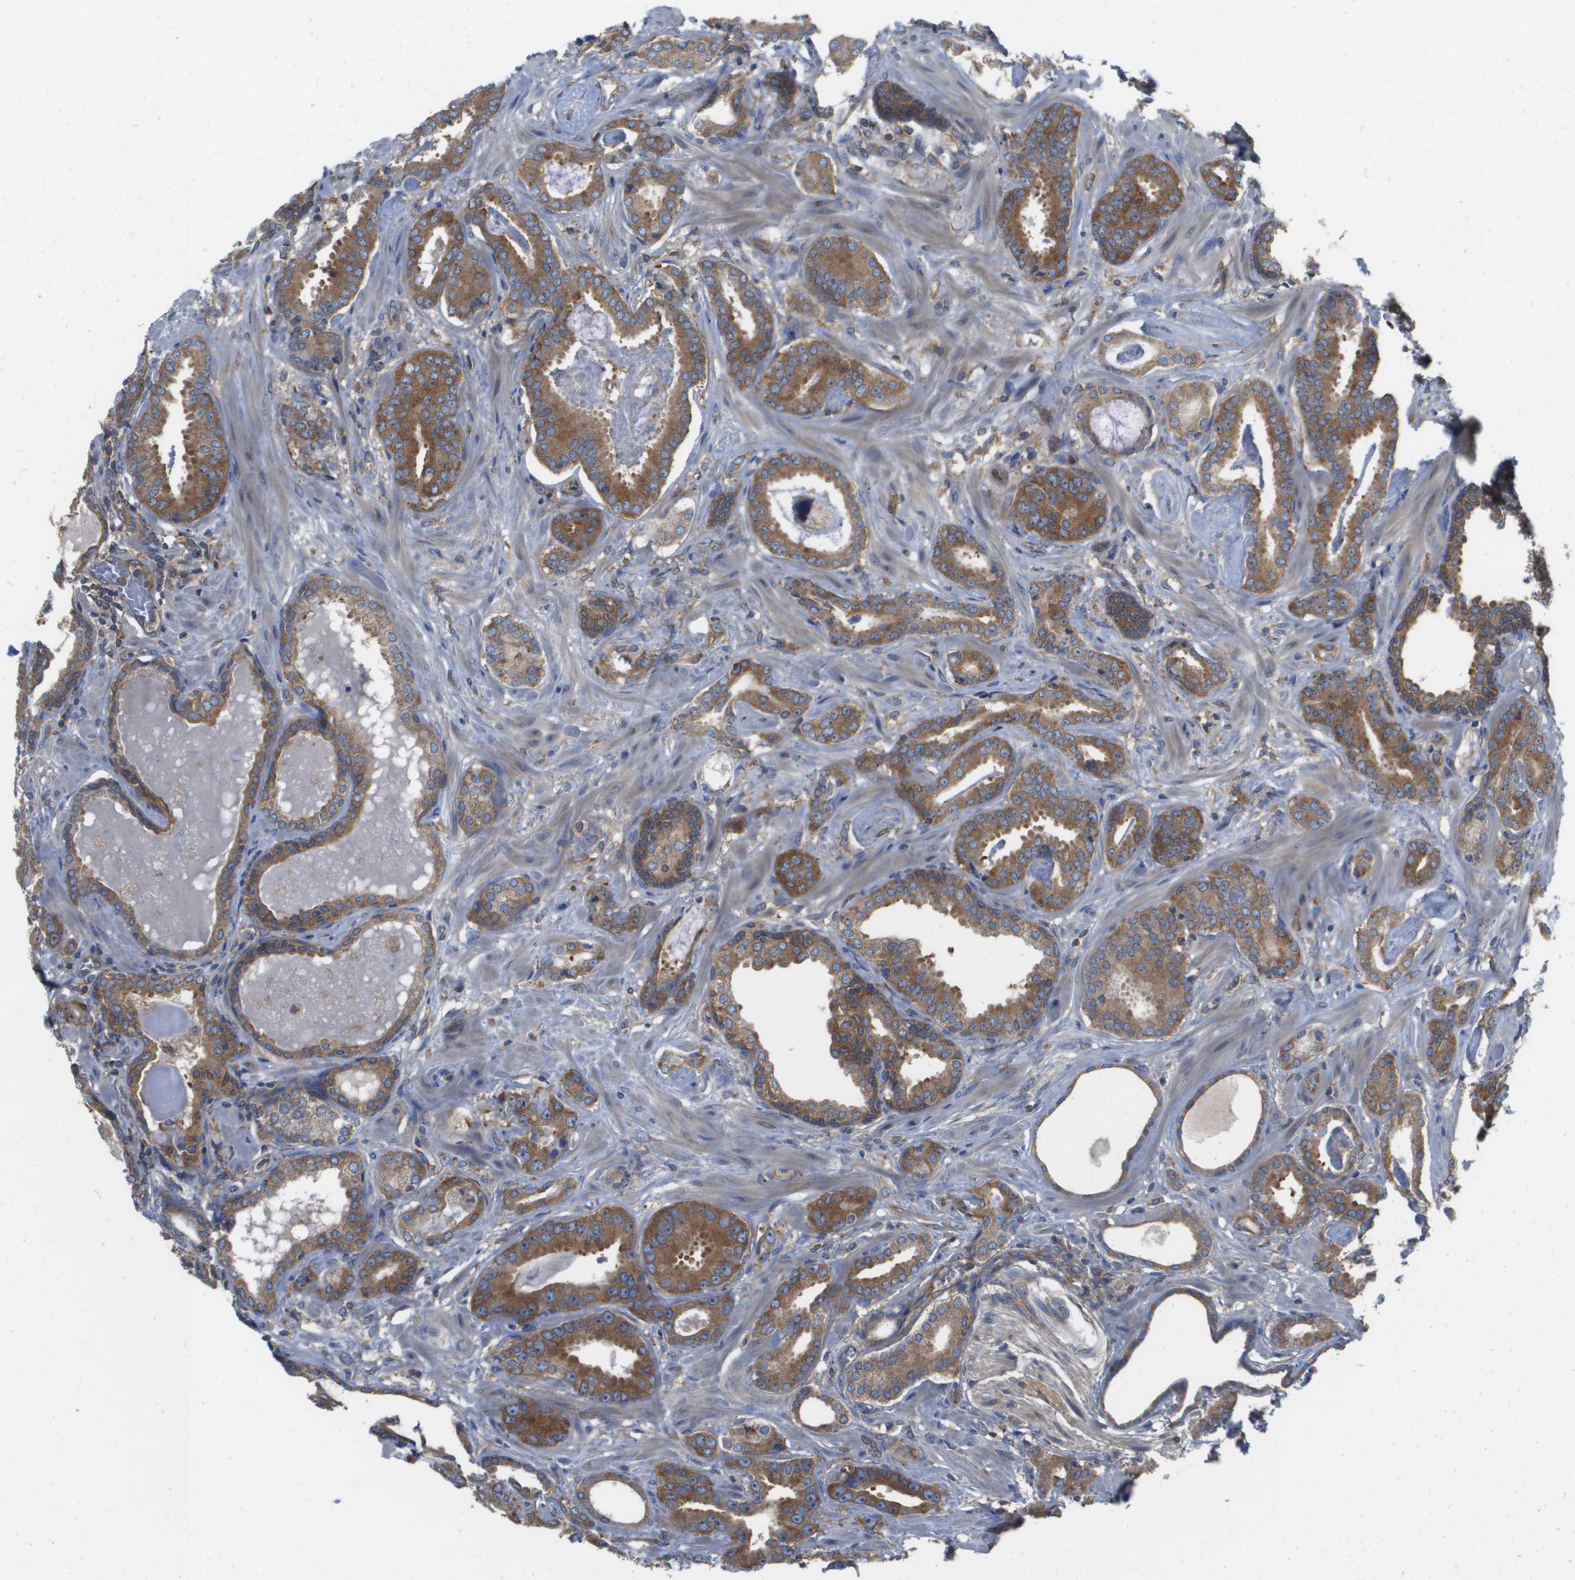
{"staining": {"intensity": "strong", "quantity": ">75%", "location": "cytoplasmic/membranous"}, "tissue": "prostate cancer", "cell_type": "Tumor cells", "image_type": "cancer", "snomed": [{"axis": "morphology", "description": "Adenocarcinoma, Low grade"}, {"axis": "topography", "description": "Prostate"}], "caption": "Protein staining exhibits strong cytoplasmic/membranous staining in about >75% of tumor cells in prostate cancer.", "gene": "EIF4G2", "patient": {"sex": "male", "age": 53}}